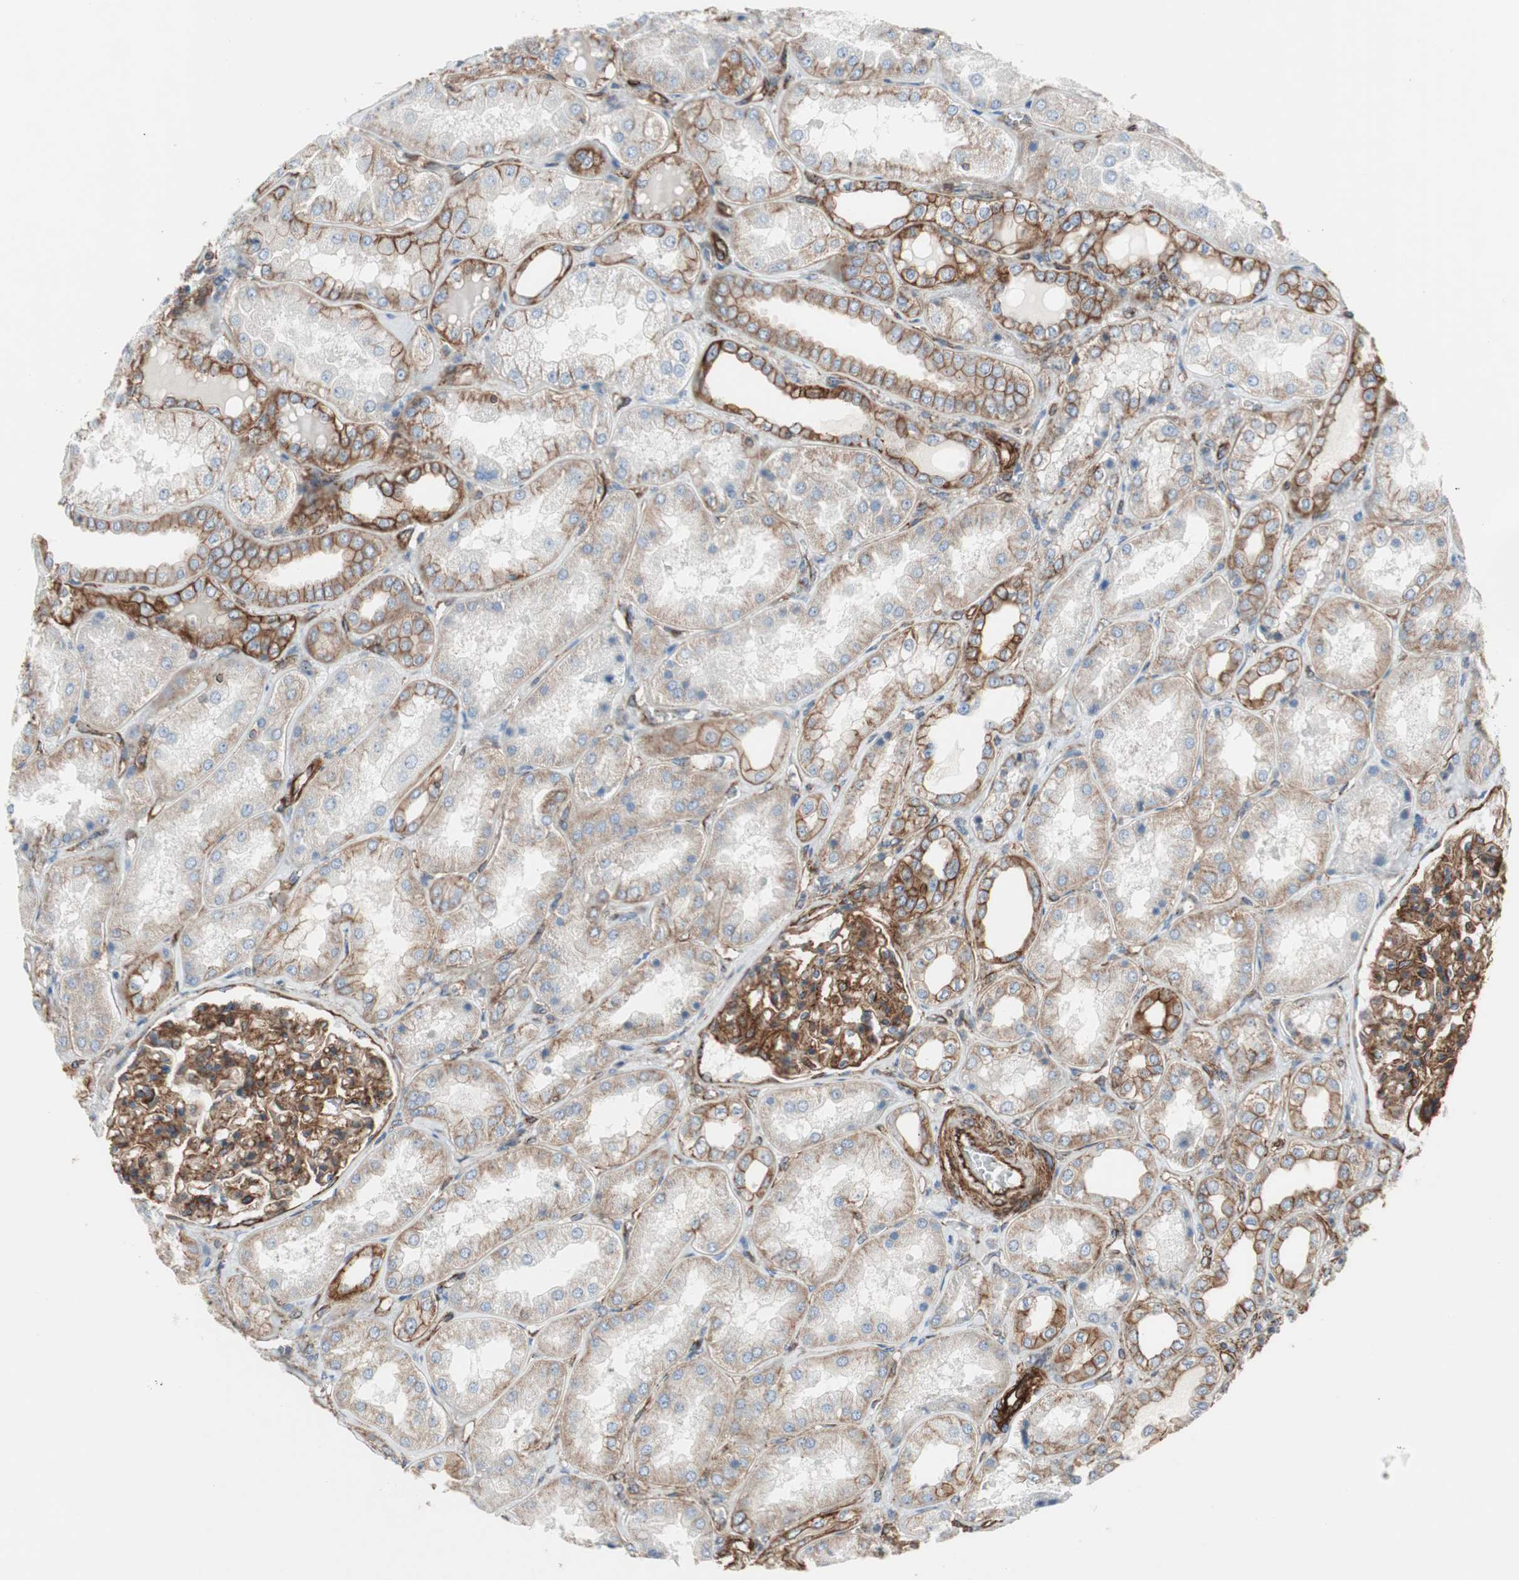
{"staining": {"intensity": "strong", "quantity": ">75%", "location": "cytoplasmic/membranous"}, "tissue": "kidney", "cell_type": "Cells in glomeruli", "image_type": "normal", "snomed": [{"axis": "morphology", "description": "Normal tissue, NOS"}, {"axis": "topography", "description": "Kidney"}], "caption": "Protein analysis of normal kidney reveals strong cytoplasmic/membranous positivity in about >75% of cells in glomeruli.", "gene": "TCTA", "patient": {"sex": "female", "age": 56}}